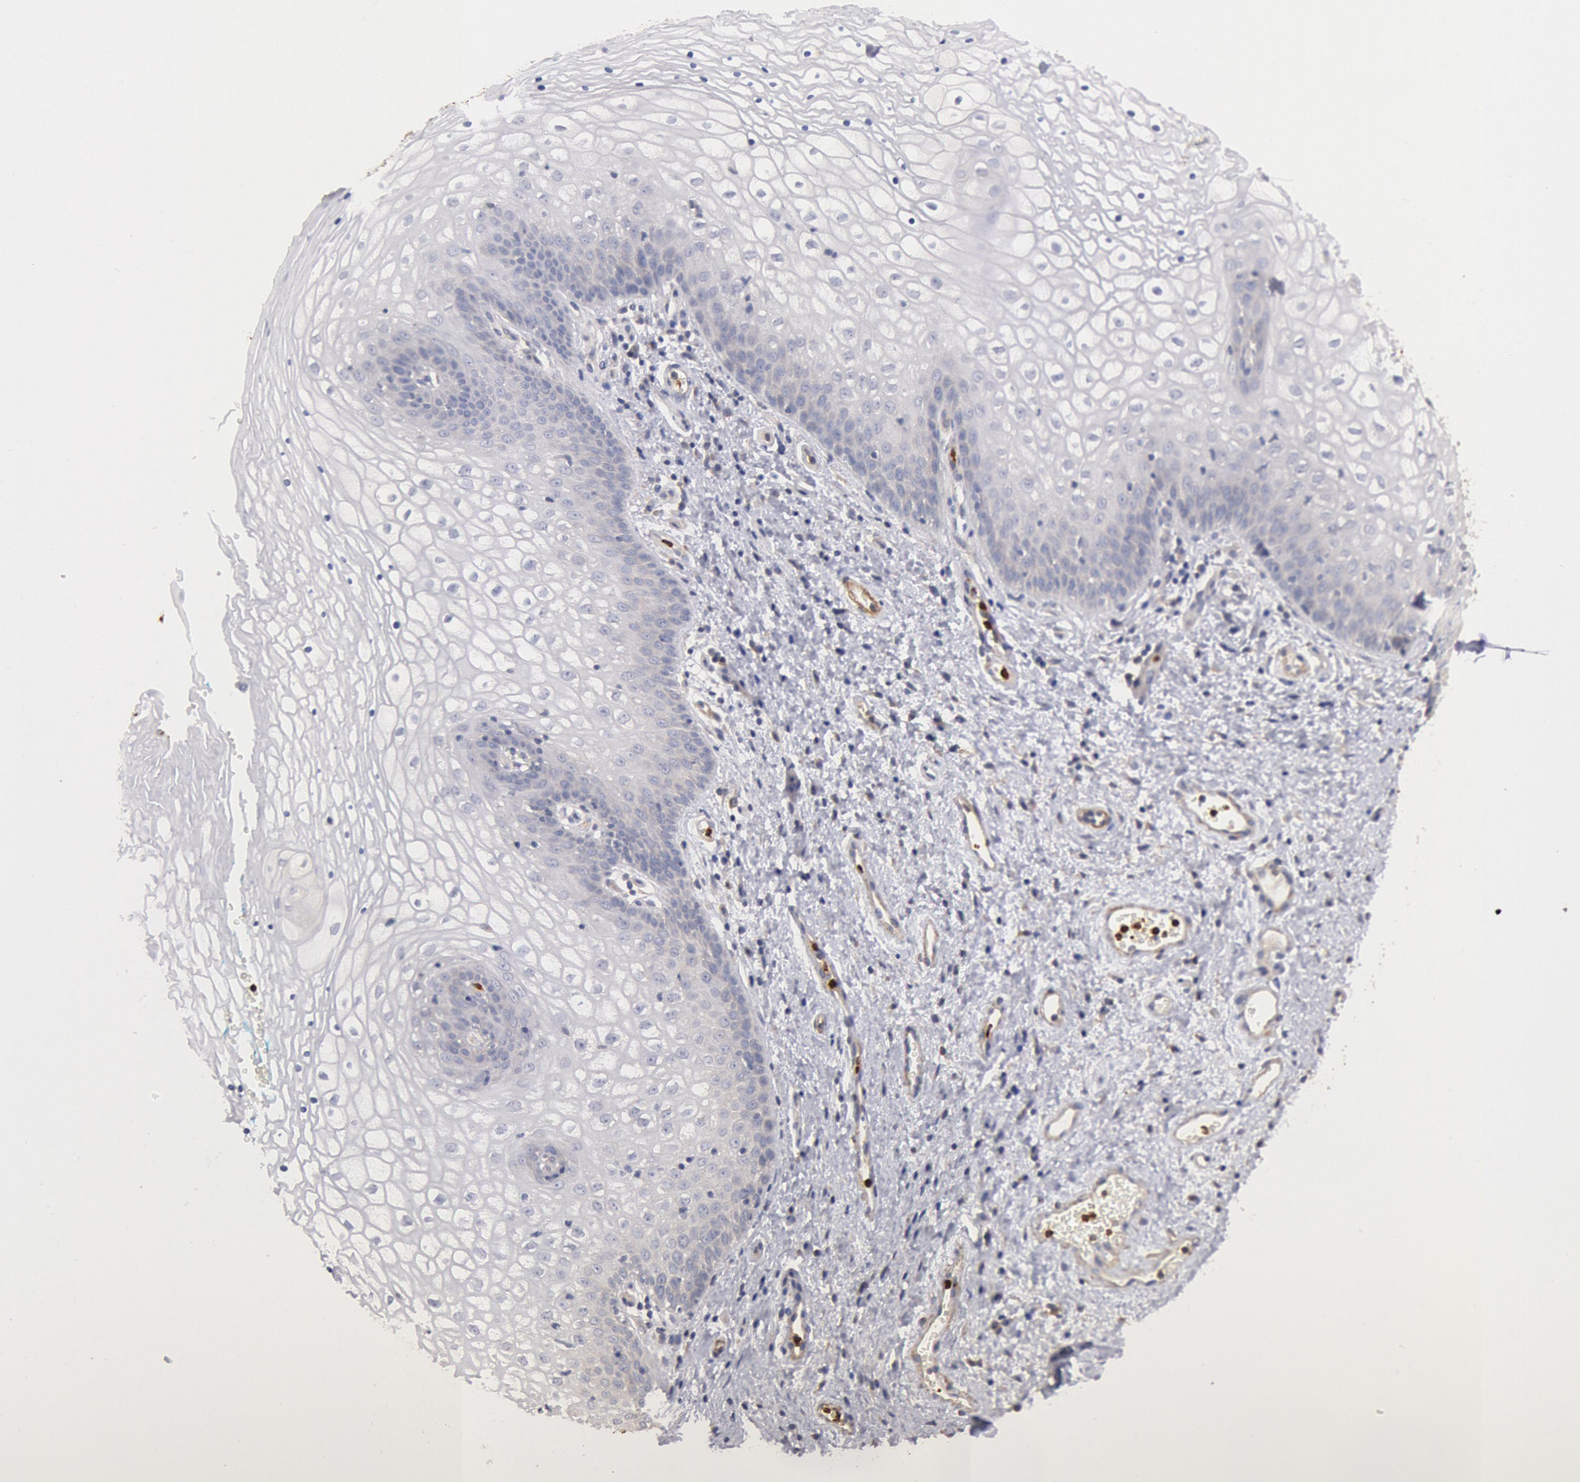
{"staining": {"intensity": "negative", "quantity": "none", "location": "none"}, "tissue": "vagina", "cell_type": "Squamous epithelial cells", "image_type": "normal", "snomed": [{"axis": "morphology", "description": "Normal tissue, NOS"}, {"axis": "topography", "description": "Vagina"}], "caption": "Normal vagina was stained to show a protein in brown. There is no significant staining in squamous epithelial cells. (DAB (3,3'-diaminobenzidine) IHC with hematoxylin counter stain).", "gene": "TMED8", "patient": {"sex": "female", "age": 34}}